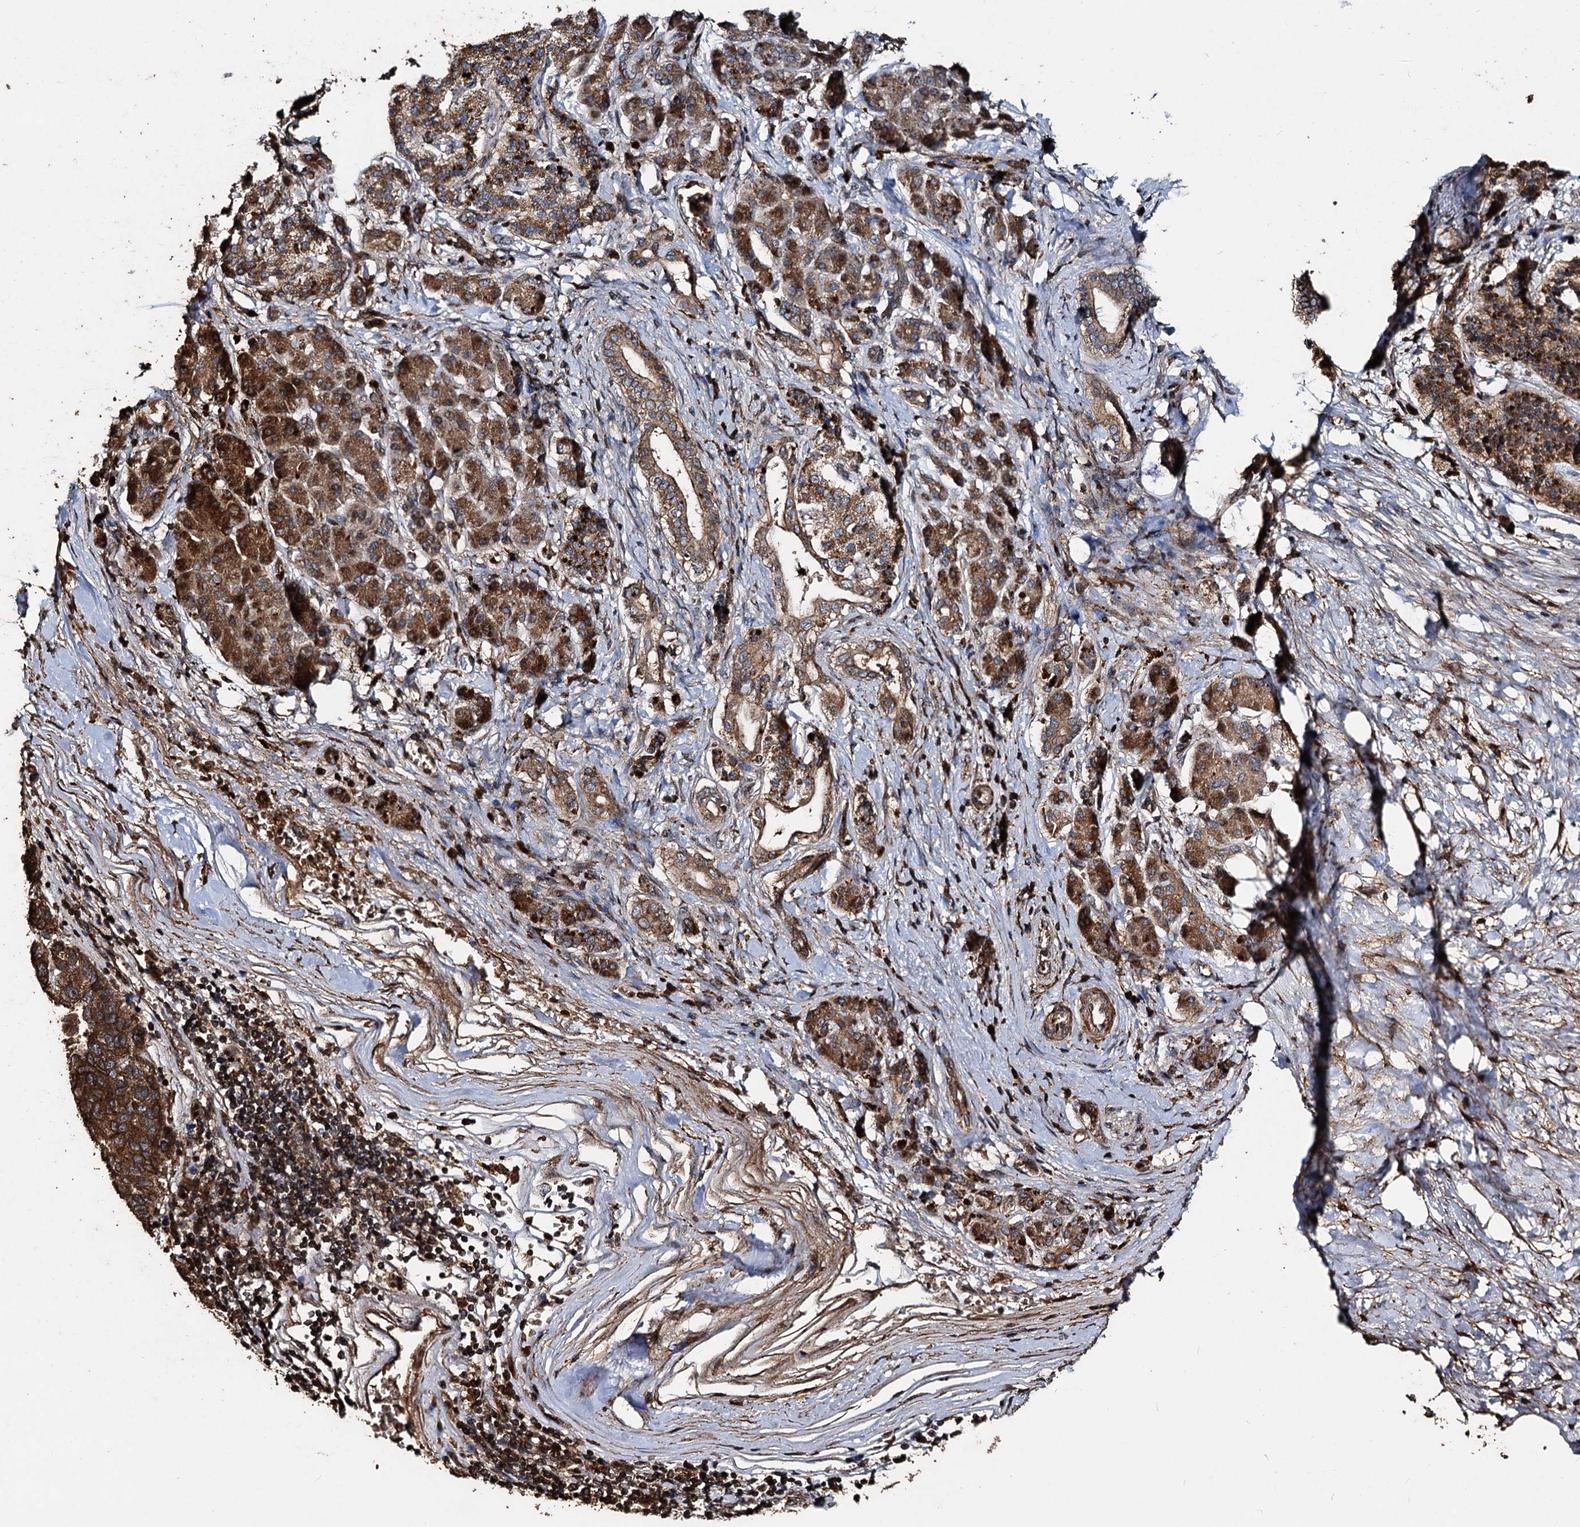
{"staining": {"intensity": "moderate", "quantity": ">75%", "location": "cytoplasmic/membranous"}, "tissue": "pancreatic cancer", "cell_type": "Tumor cells", "image_type": "cancer", "snomed": [{"axis": "morphology", "description": "Adenocarcinoma, NOS"}, {"axis": "topography", "description": "Pancreas"}], "caption": "High-power microscopy captured an immunohistochemistry image of pancreatic cancer, revealing moderate cytoplasmic/membranous positivity in about >75% of tumor cells.", "gene": "NOTCH2NLA", "patient": {"sex": "female", "age": 61}}